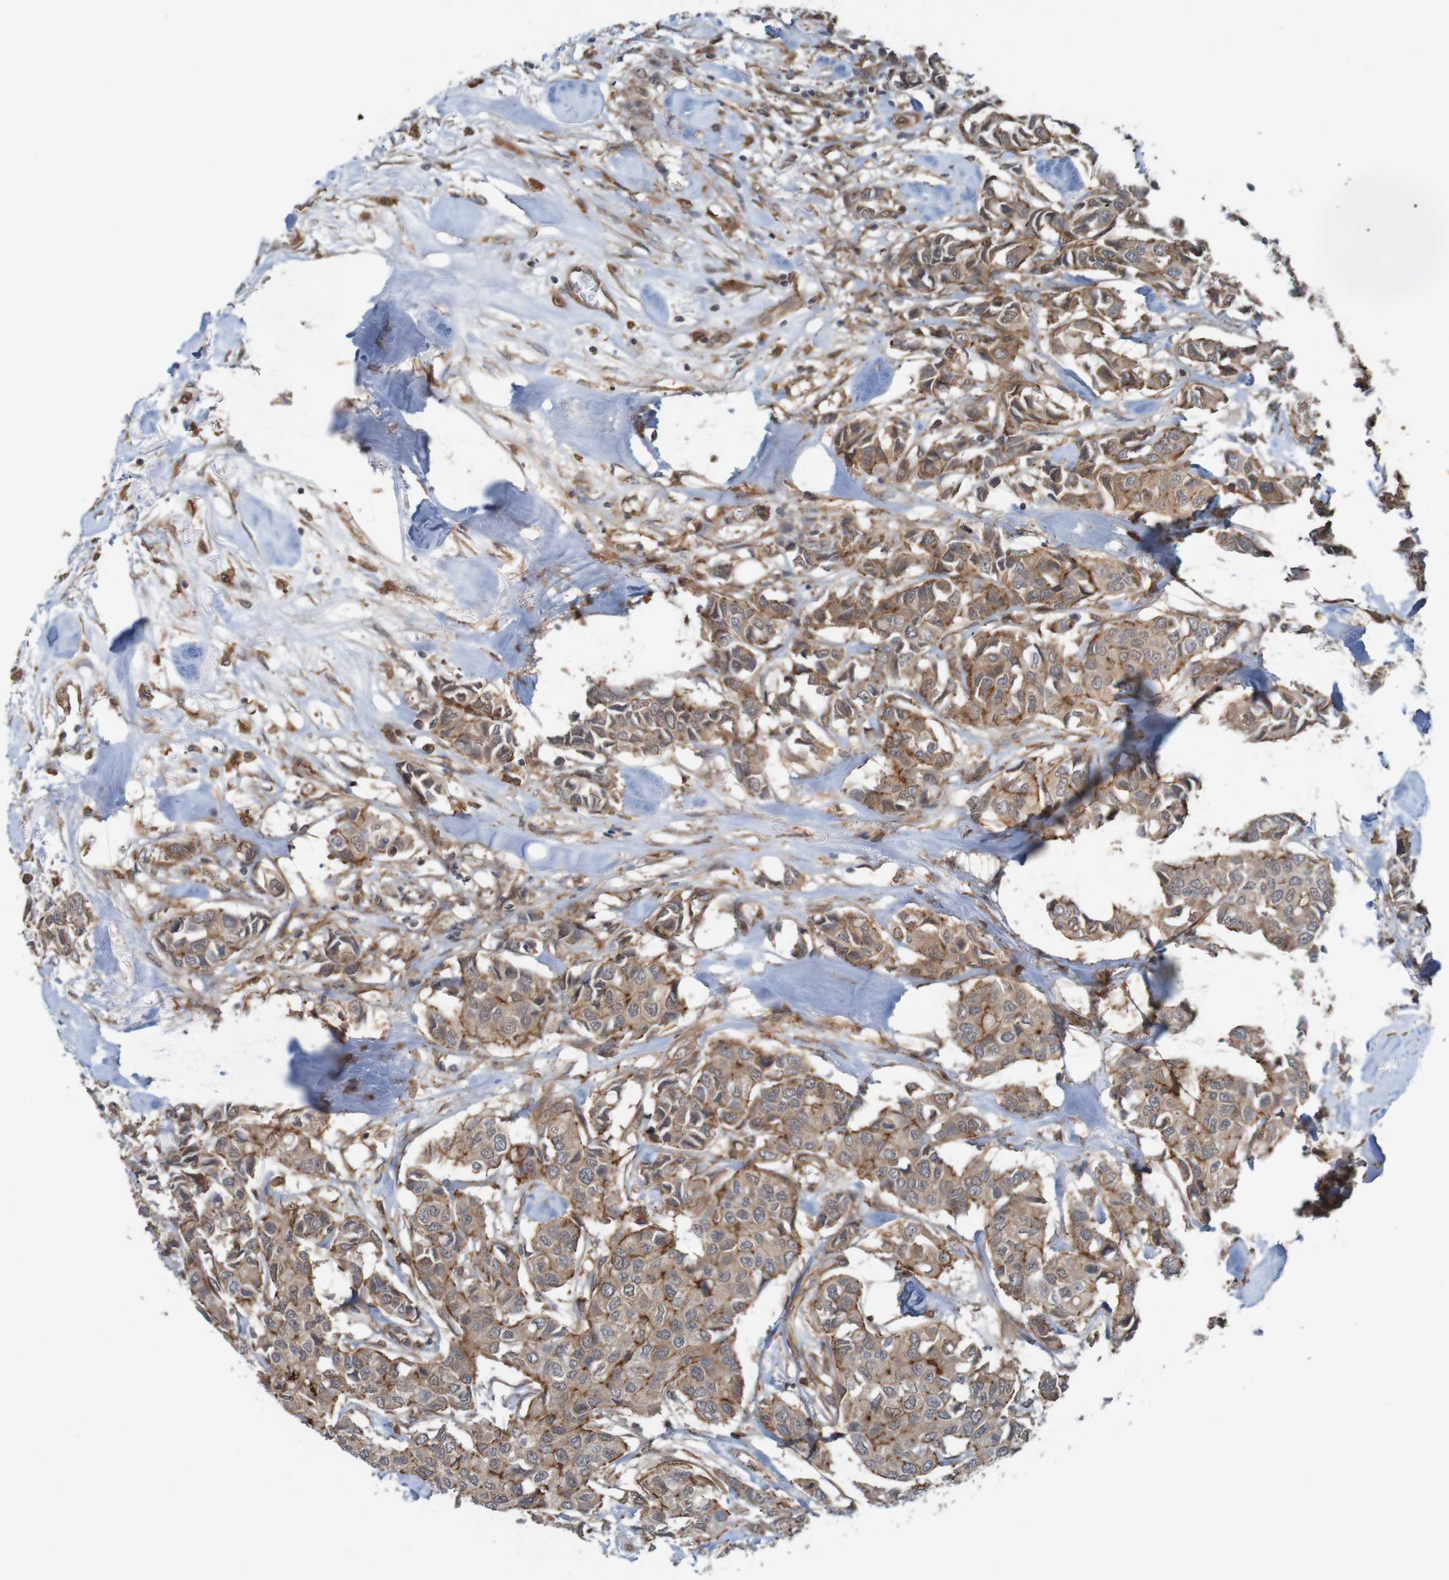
{"staining": {"intensity": "moderate", "quantity": ">75%", "location": "cytoplasmic/membranous"}, "tissue": "breast cancer", "cell_type": "Tumor cells", "image_type": "cancer", "snomed": [{"axis": "morphology", "description": "Duct carcinoma"}, {"axis": "topography", "description": "Breast"}], "caption": "Approximately >75% of tumor cells in human breast cancer (invasive ductal carcinoma) exhibit moderate cytoplasmic/membranous protein expression as visualized by brown immunohistochemical staining.", "gene": "ARHGEF11", "patient": {"sex": "female", "age": 80}}